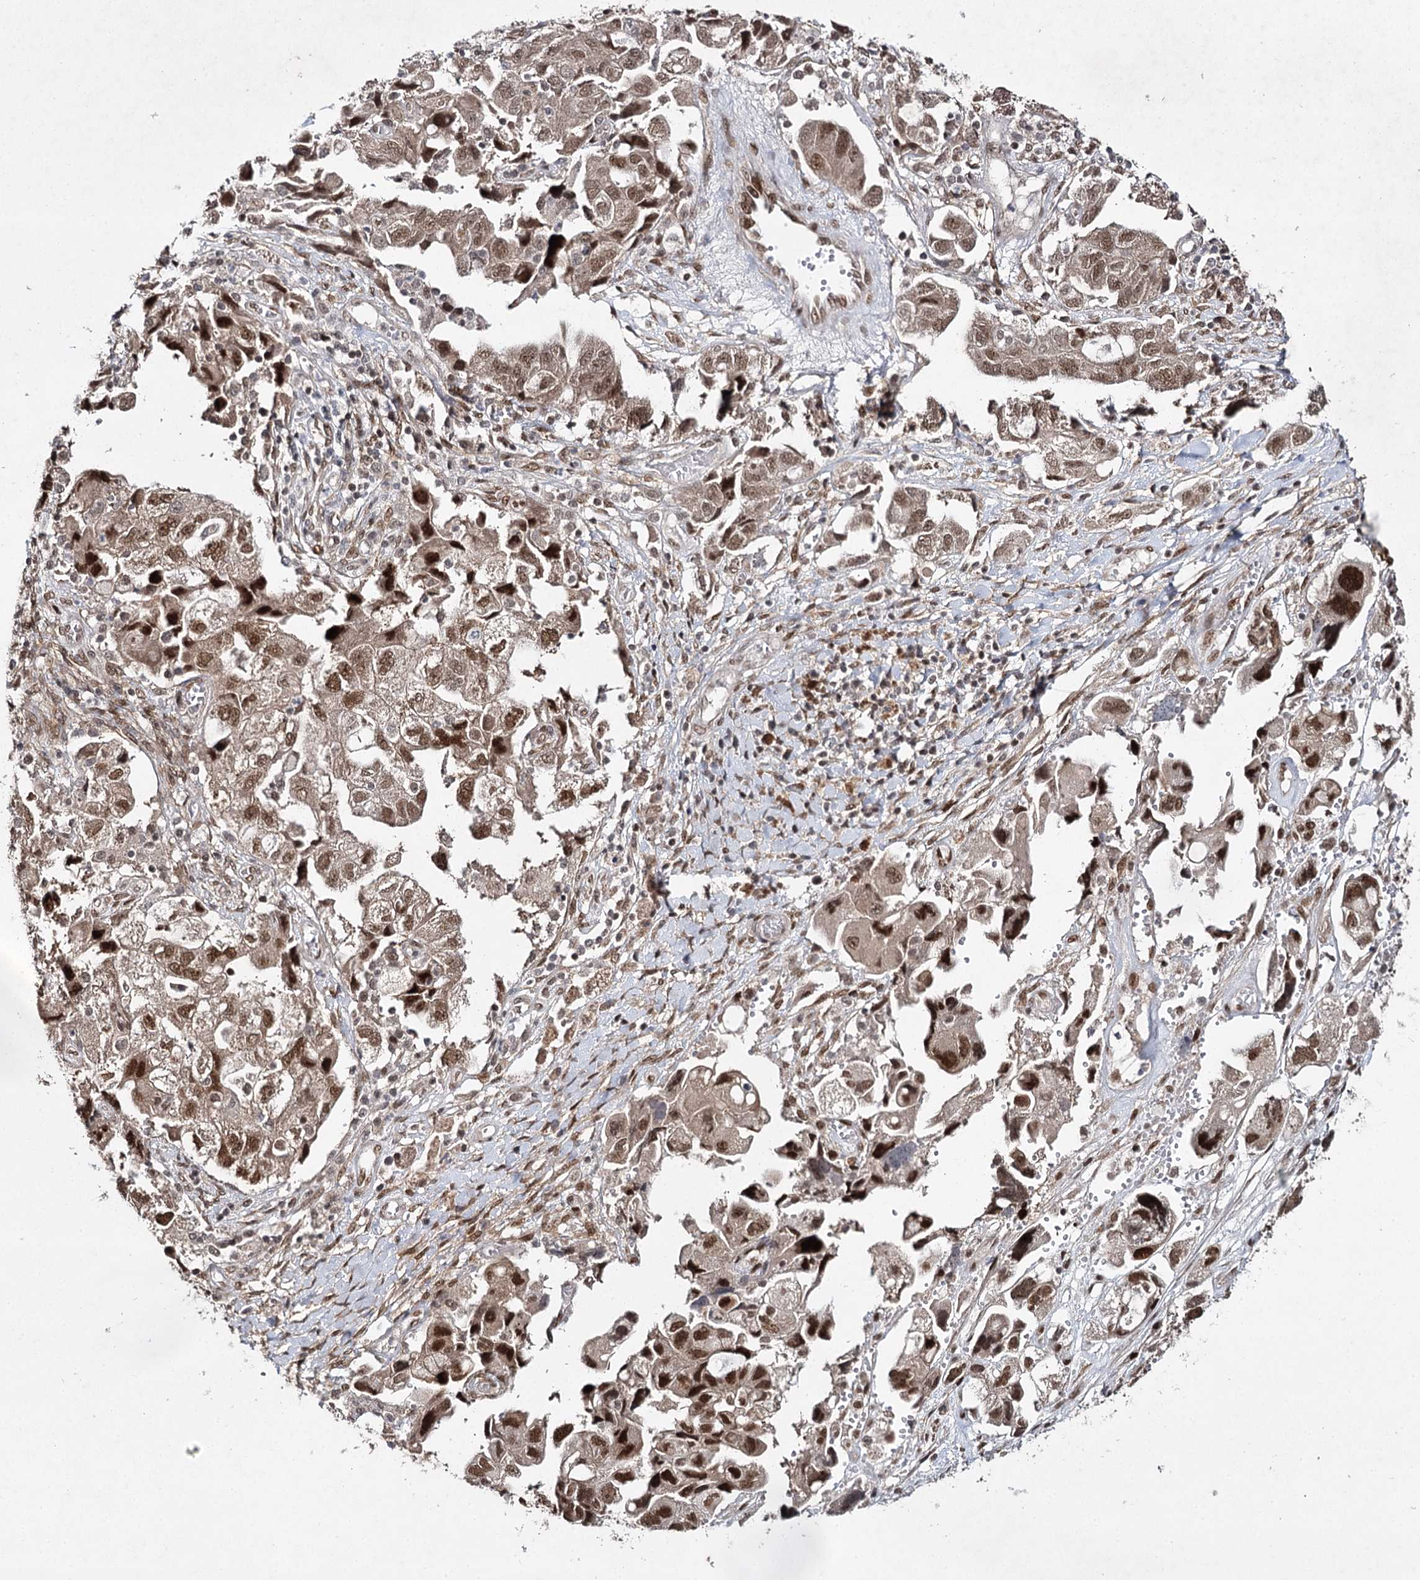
{"staining": {"intensity": "moderate", "quantity": ">75%", "location": "cytoplasmic/membranous,nuclear"}, "tissue": "ovarian cancer", "cell_type": "Tumor cells", "image_type": "cancer", "snomed": [{"axis": "morphology", "description": "Carcinoma, NOS"}, {"axis": "morphology", "description": "Cystadenocarcinoma, serous, NOS"}, {"axis": "topography", "description": "Ovary"}], "caption": "DAB immunohistochemical staining of ovarian cancer displays moderate cytoplasmic/membranous and nuclear protein positivity in about >75% of tumor cells.", "gene": "DCUN1D4", "patient": {"sex": "female", "age": 69}}